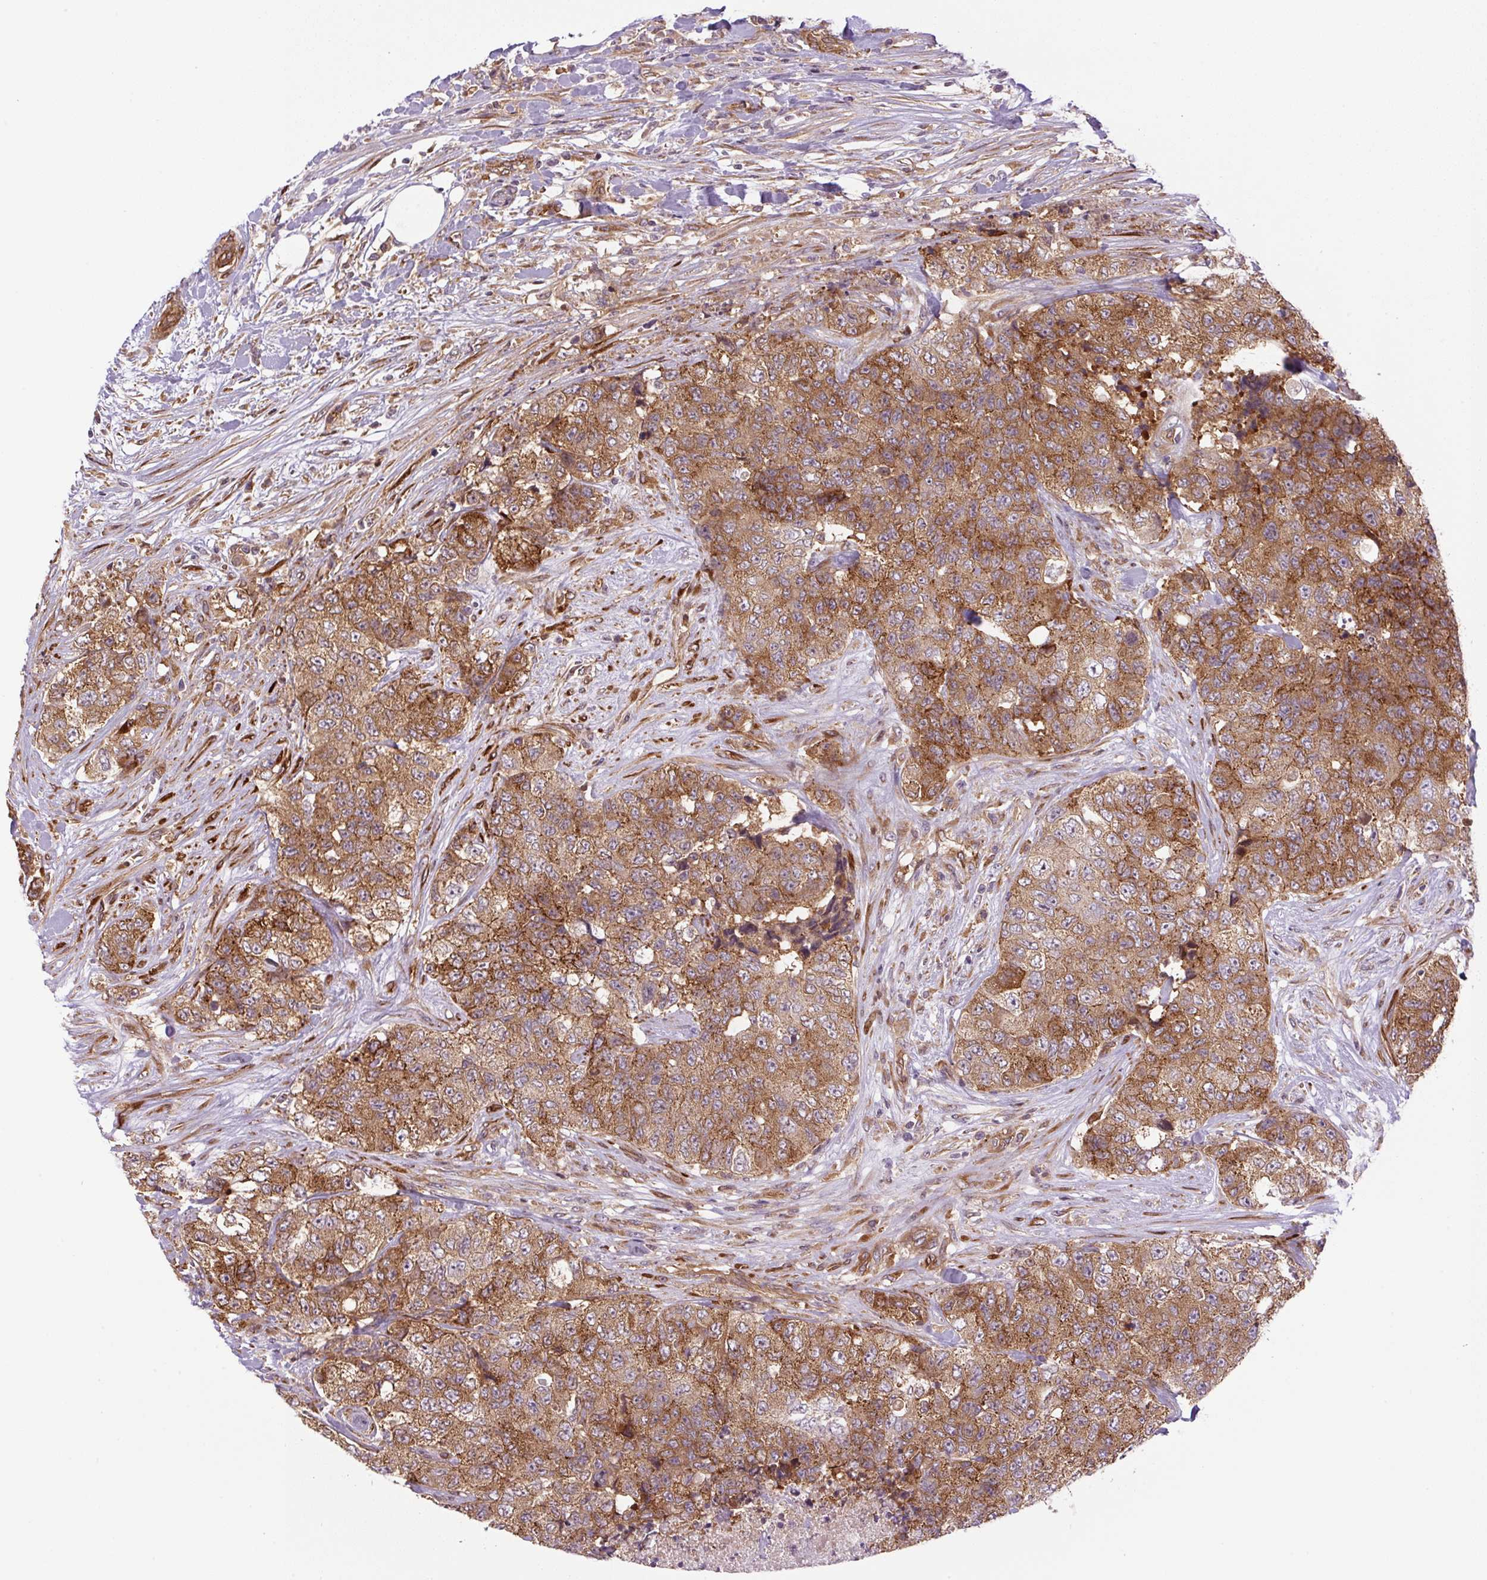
{"staining": {"intensity": "moderate", "quantity": ">75%", "location": "cytoplasmic/membranous"}, "tissue": "urothelial cancer", "cell_type": "Tumor cells", "image_type": "cancer", "snomed": [{"axis": "morphology", "description": "Urothelial carcinoma, High grade"}, {"axis": "topography", "description": "Urinary bladder"}], "caption": "Human high-grade urothelial carcinoma stained for a protein (brown) exhibits moderate cytoplasmic/membranous positive staining in approximately >75% of tumor cells.", "gene": "SEPTIN10", "patient": {"sex": "female", "age": 78}}